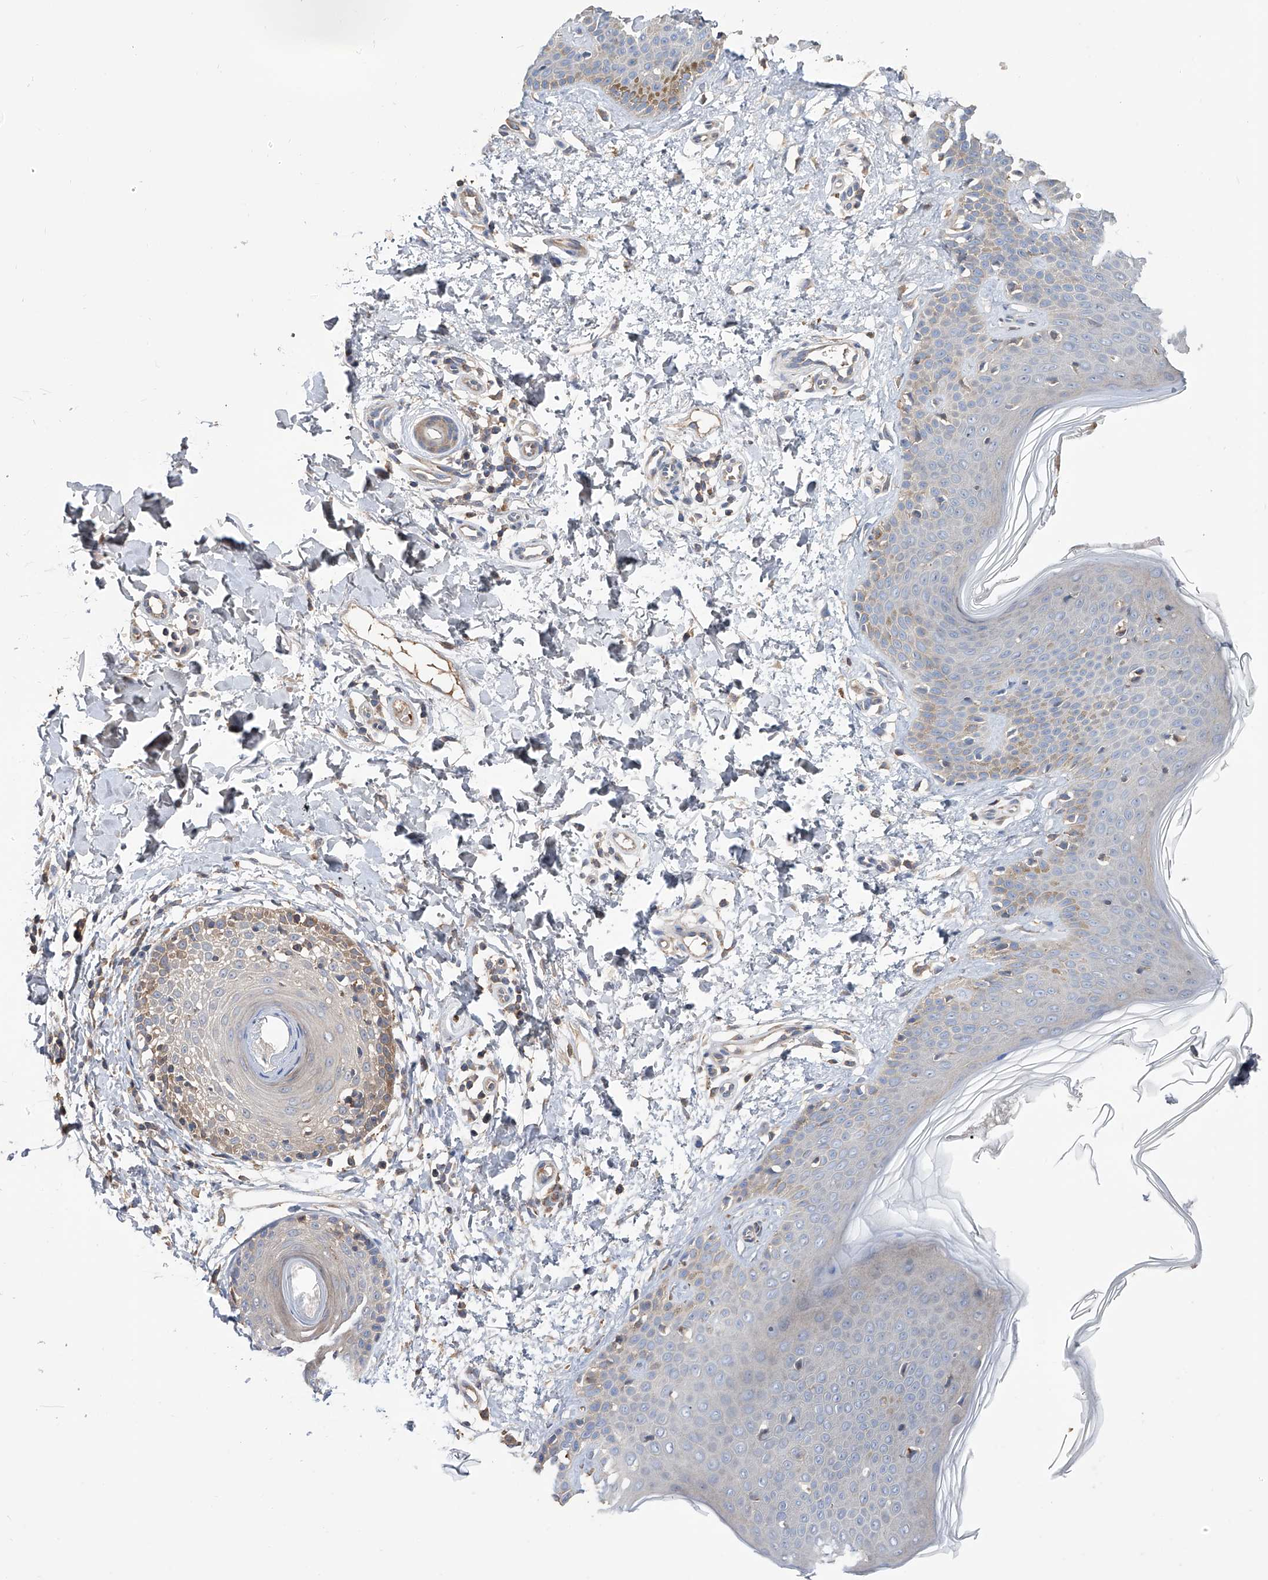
{"staining": {"intensity": "negative", "quantity": "none", "location": "none"}, "tissue": "skin", "cell_type": "Fibroblasts", "image_type": "normal", "snomed": [{"axis": "morphology", "description": "Normal tissue, NOS"}, {"axis": "topography", "description": "Skin"}], "caption": "Skin was stained to show a protein in brown. There is no significant positivity in fibroblasts. (Brightfield microscopy of DAB immunohistochemistry at high magnification).", "gene": "NUDT17", "patient": {"sex": "male", "age": 37}}